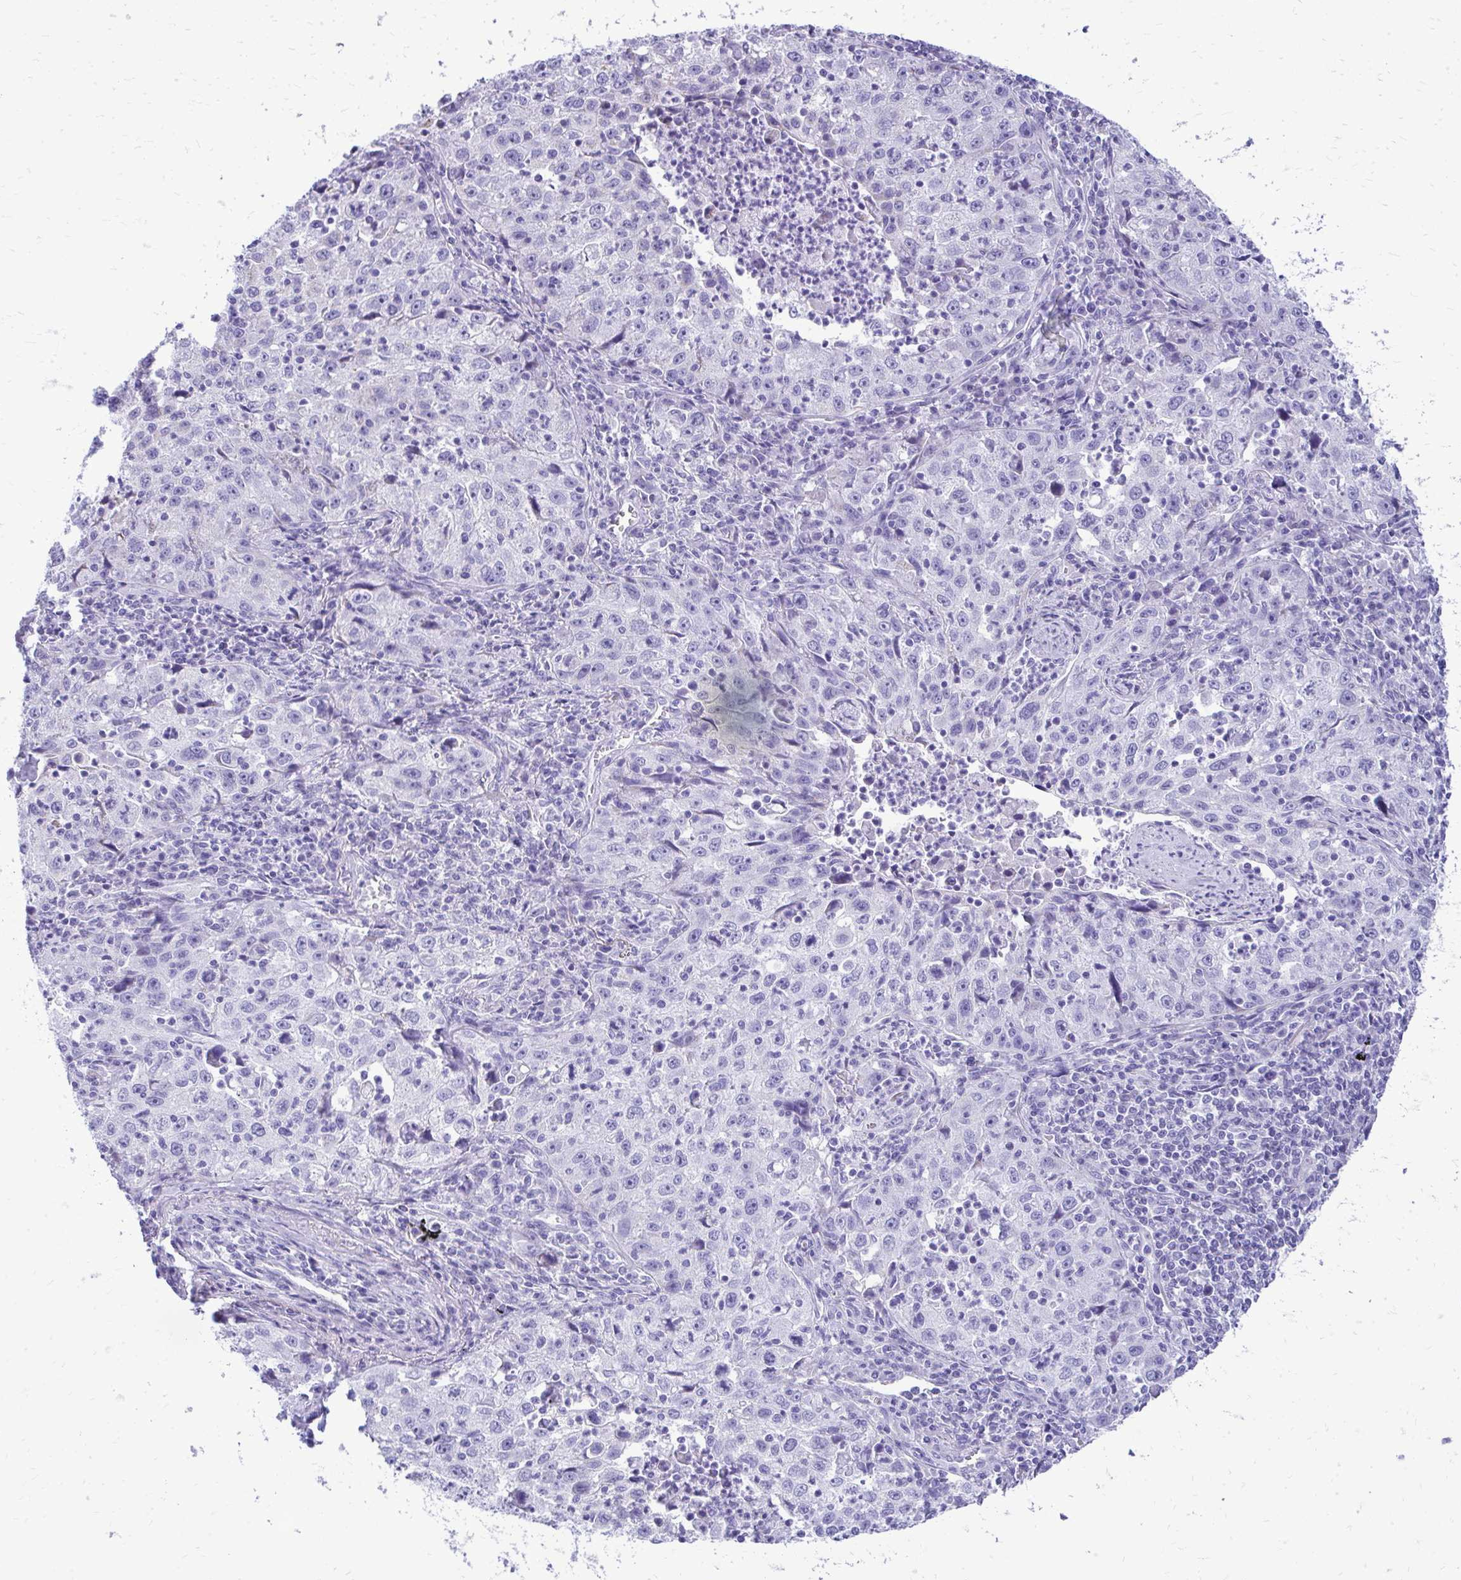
{"staining": {"intensity": "negative", "quantity": "none", "location": "none"}, "tissue": "lung cancer", "cell_type": "Tumor cells", "image_type": "cancer", "snomed": [{"axis": "morphology", "description": "Squamous cell carcinoma, NOS"}, {"axis": "topography", "description": "Lung"}], "caption": "This is an immunohistochemistry photomicrograph of human lung cancer (squamous cell carcinoma). There is no expression in tumor cells.", "gene": "RALYL", "patient": {"sex": "male", "age": 71}}